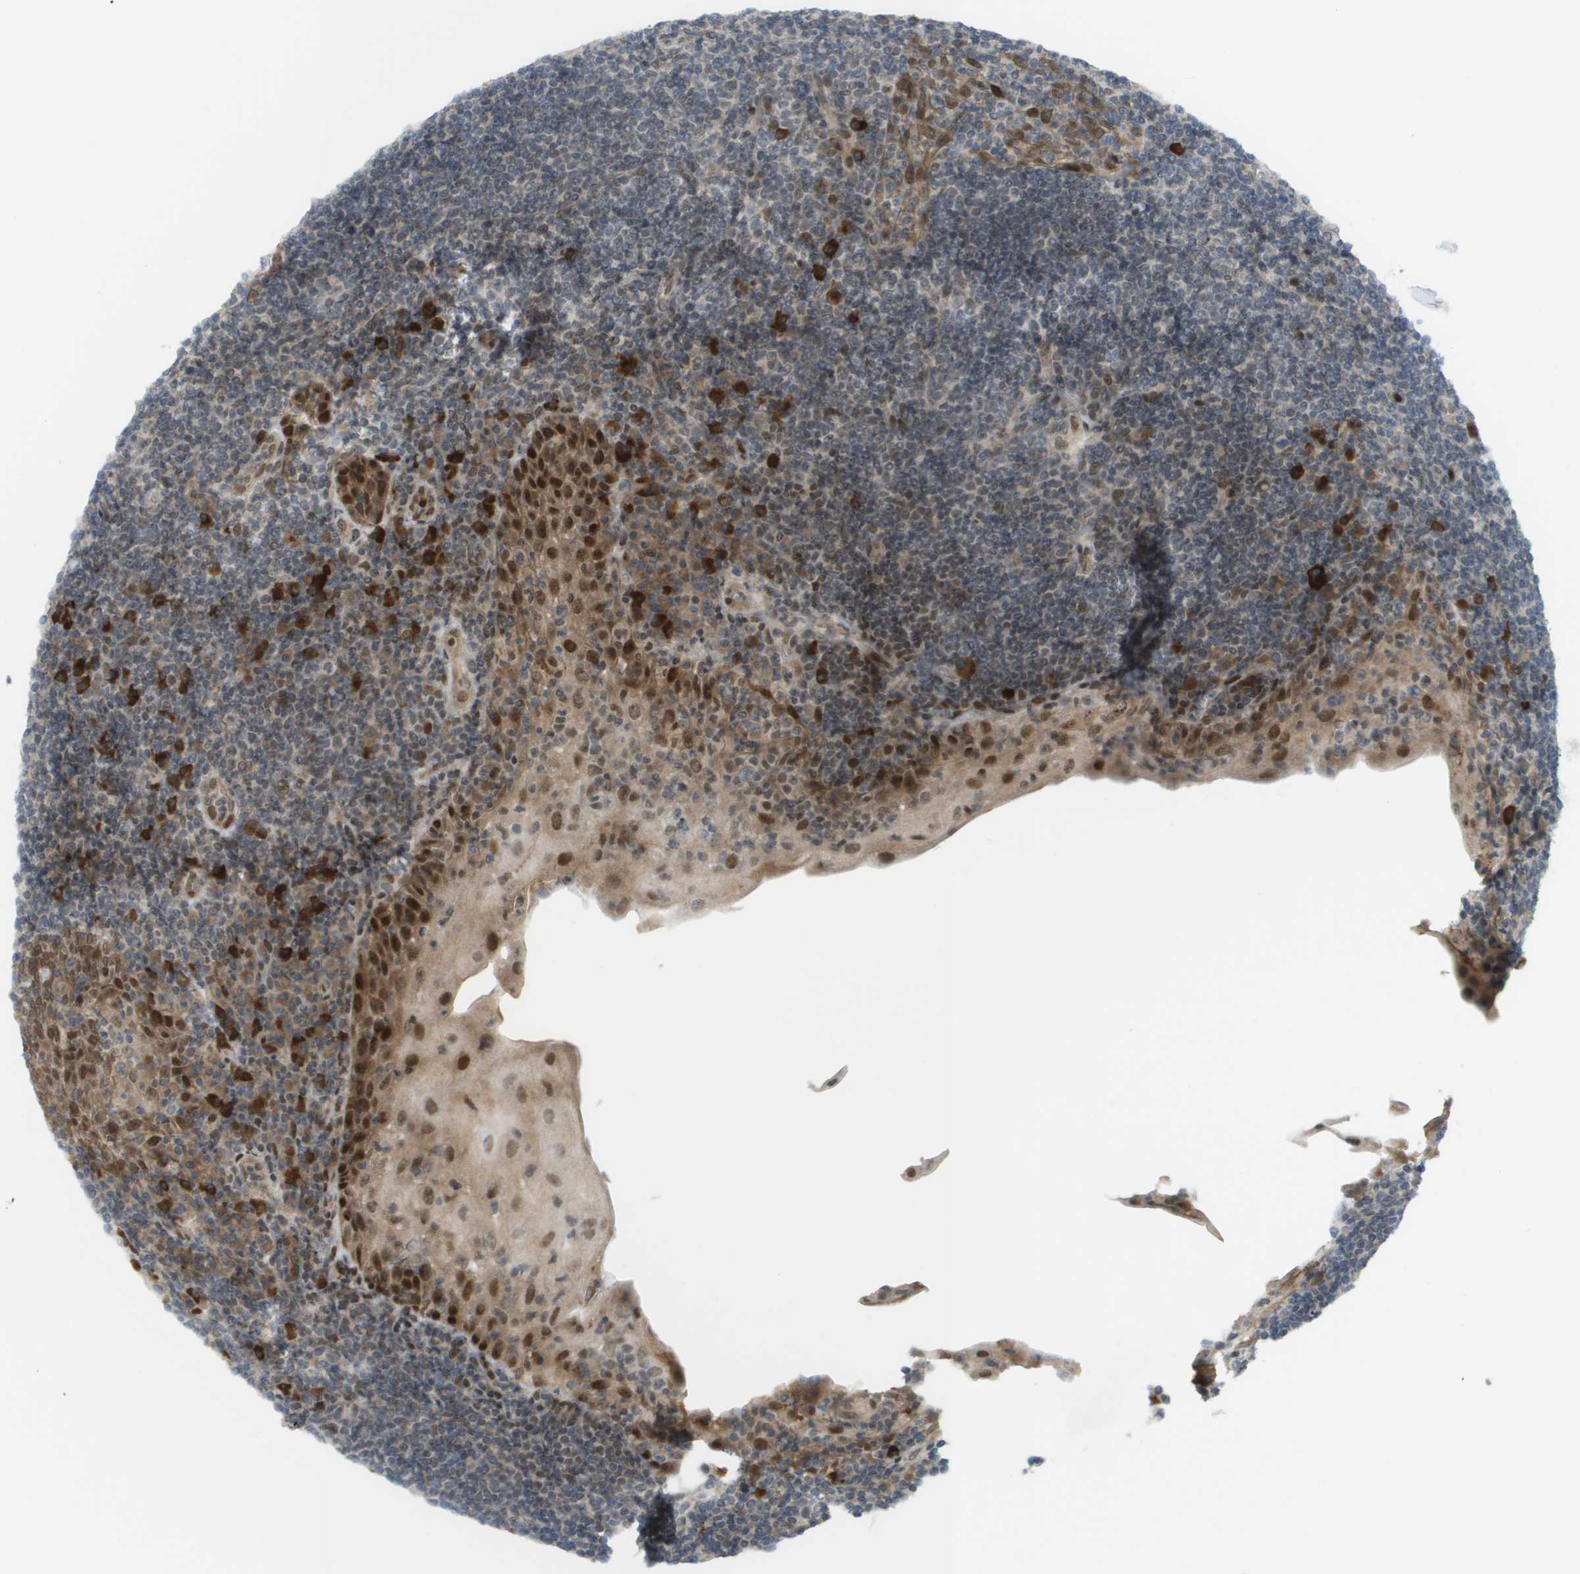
{"staining": {"intensity": "strong", "quantity": "<25%", "location": "cytoplasmic/membranous"}, "tissue": "tonsil", "cell_type": "Germinal center cells", "image_type": "normal", "snomed": [{"axis": "morphology", "description": "Normal tissue, NOS"}, {"axis": "topography", "description": "Tonsil"}], "caption": "Tonsil stained for a protein (brown) exhibits strong cytoplasmic/membranous positive positivity in approximately <25% of germinal center cells.", "gene": "CACNB4", "patient": {"sex": "male", "age": 37}}